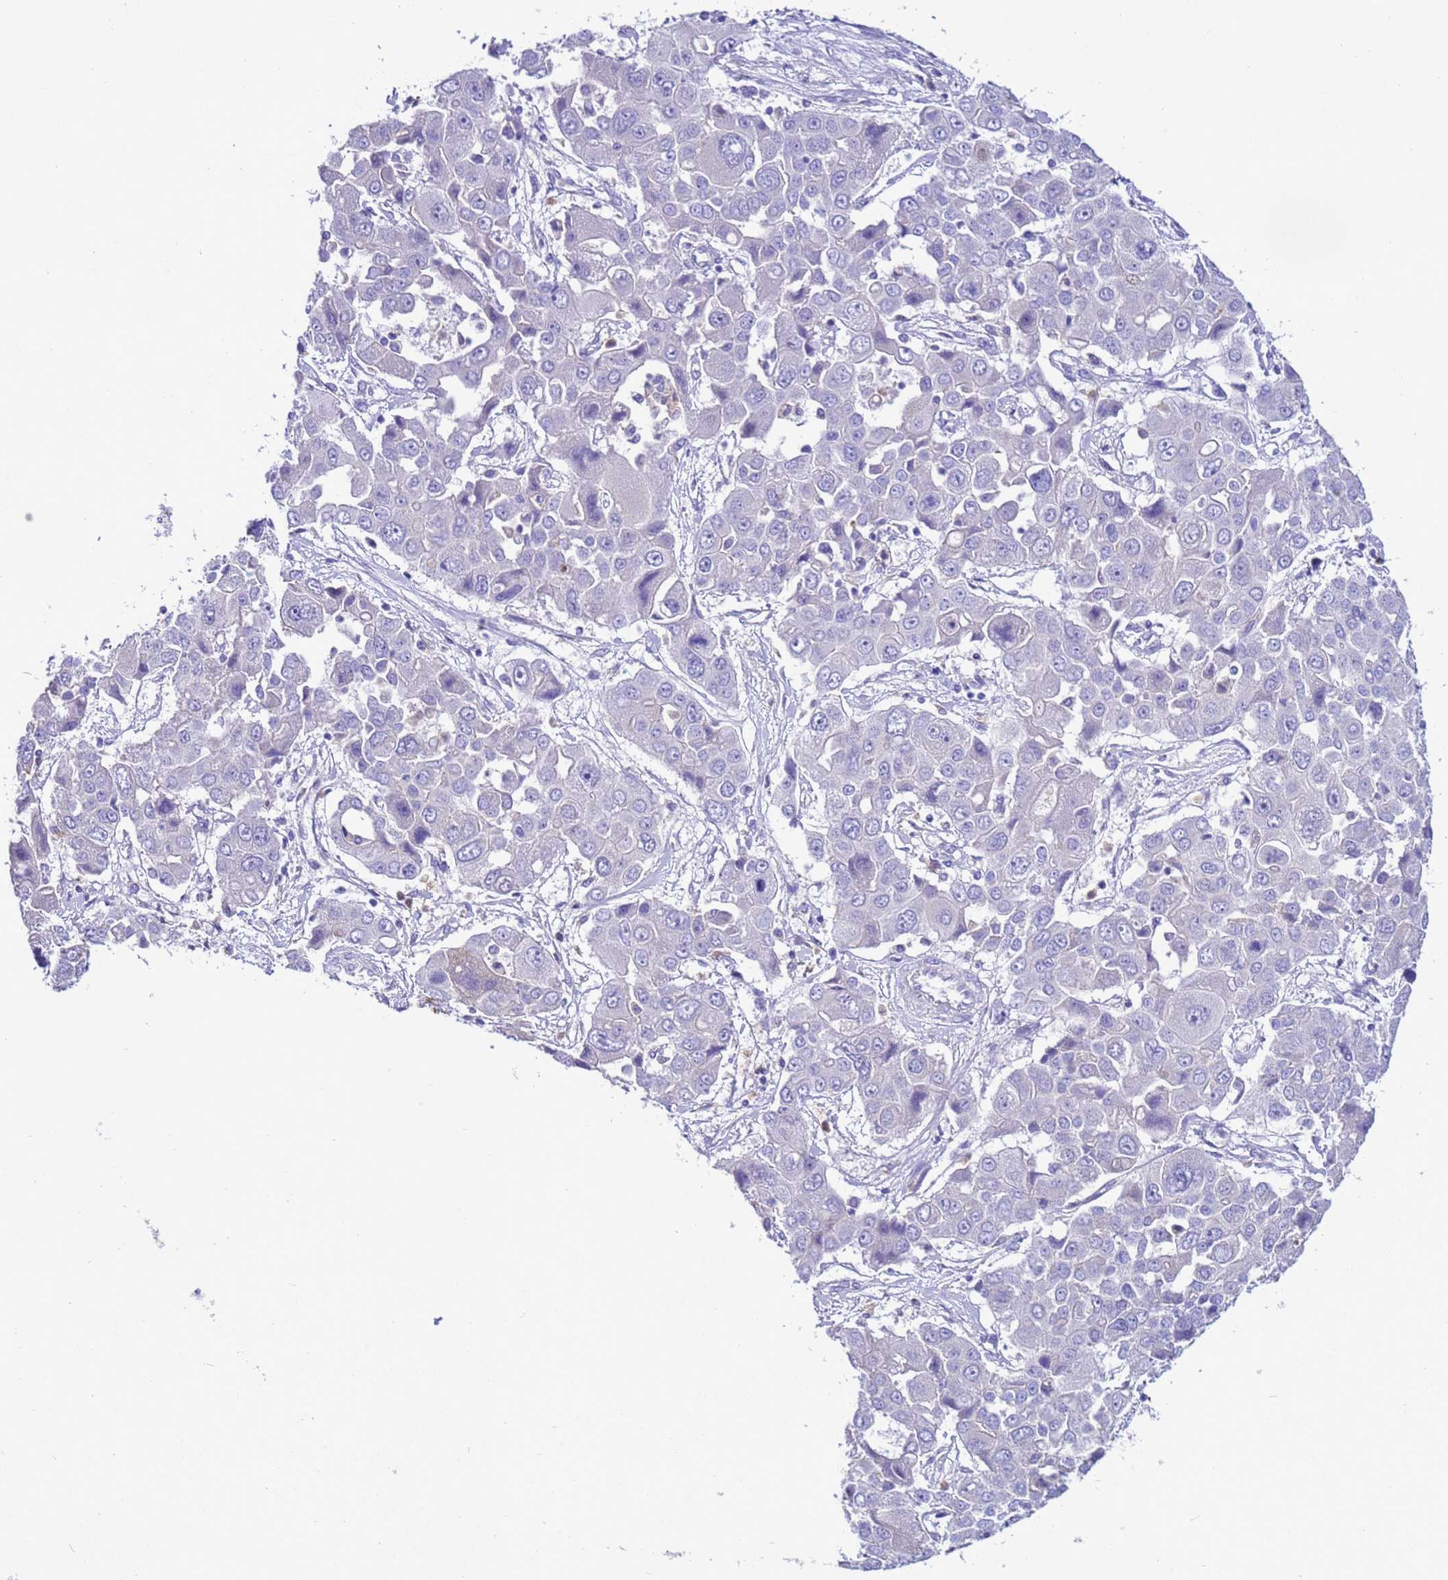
{"staining": {"intensity": "negative", "quantity": "none", "location": "none"}, "tissue": "liver cancer", "cell_type": "Tumor cells", "image_type": "cancer", "snomed": [{"axis": "morphology", "description": "Cholangiocarcinoma"}, {"axis": "topography", "description": "Liver"}], "caption": "Tumor cells are negative for brown protein staining in liver cancer (cholangiocarcinoma).", "gene": "KICS2", "patient": {"sex": "male", "age": 67}}